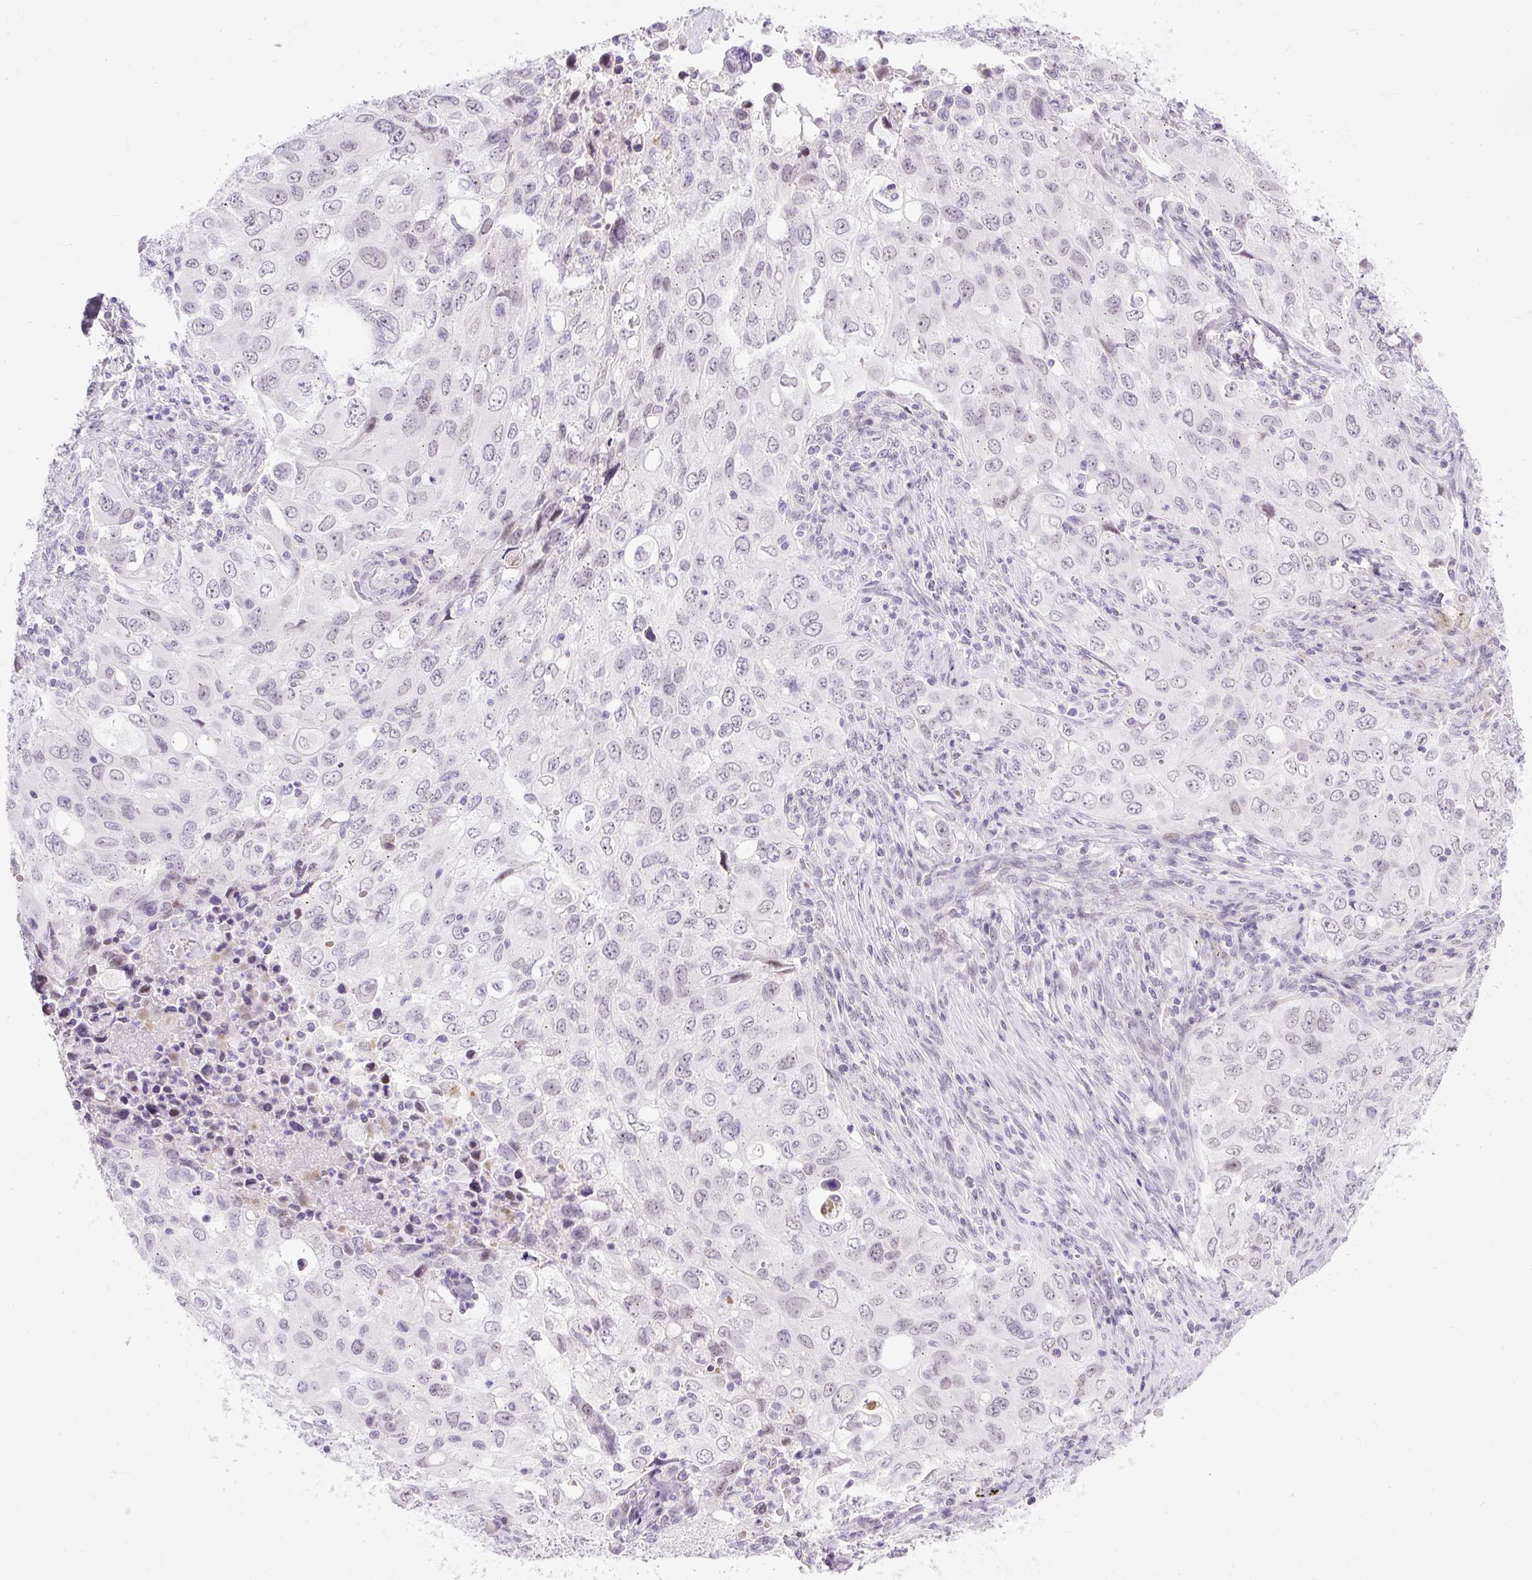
{"staining": {"intensity": "negative", "quantity": "none", "location": "none"}, "tissue": "lung cancer", "cell_type": "Tumor cells", "image_type": "cancer", "snomed": [{"axis": "morphology", "description": "Adenocarcinoma, NOS"}, {"axis": "morphology", "description": "Adenocarcinoma, metastatic, NOS"}, {"axis": "topography", "description": "Lymph node"}, {"axis": "topography", "description": "Lung"}], "caption": "Lung adenocarcinoma was stained to show a protein in brown. There is no significant positivity in tumor cells.", "gene": "WNT10B", "patient": {"sex": "female", "age": 42}}